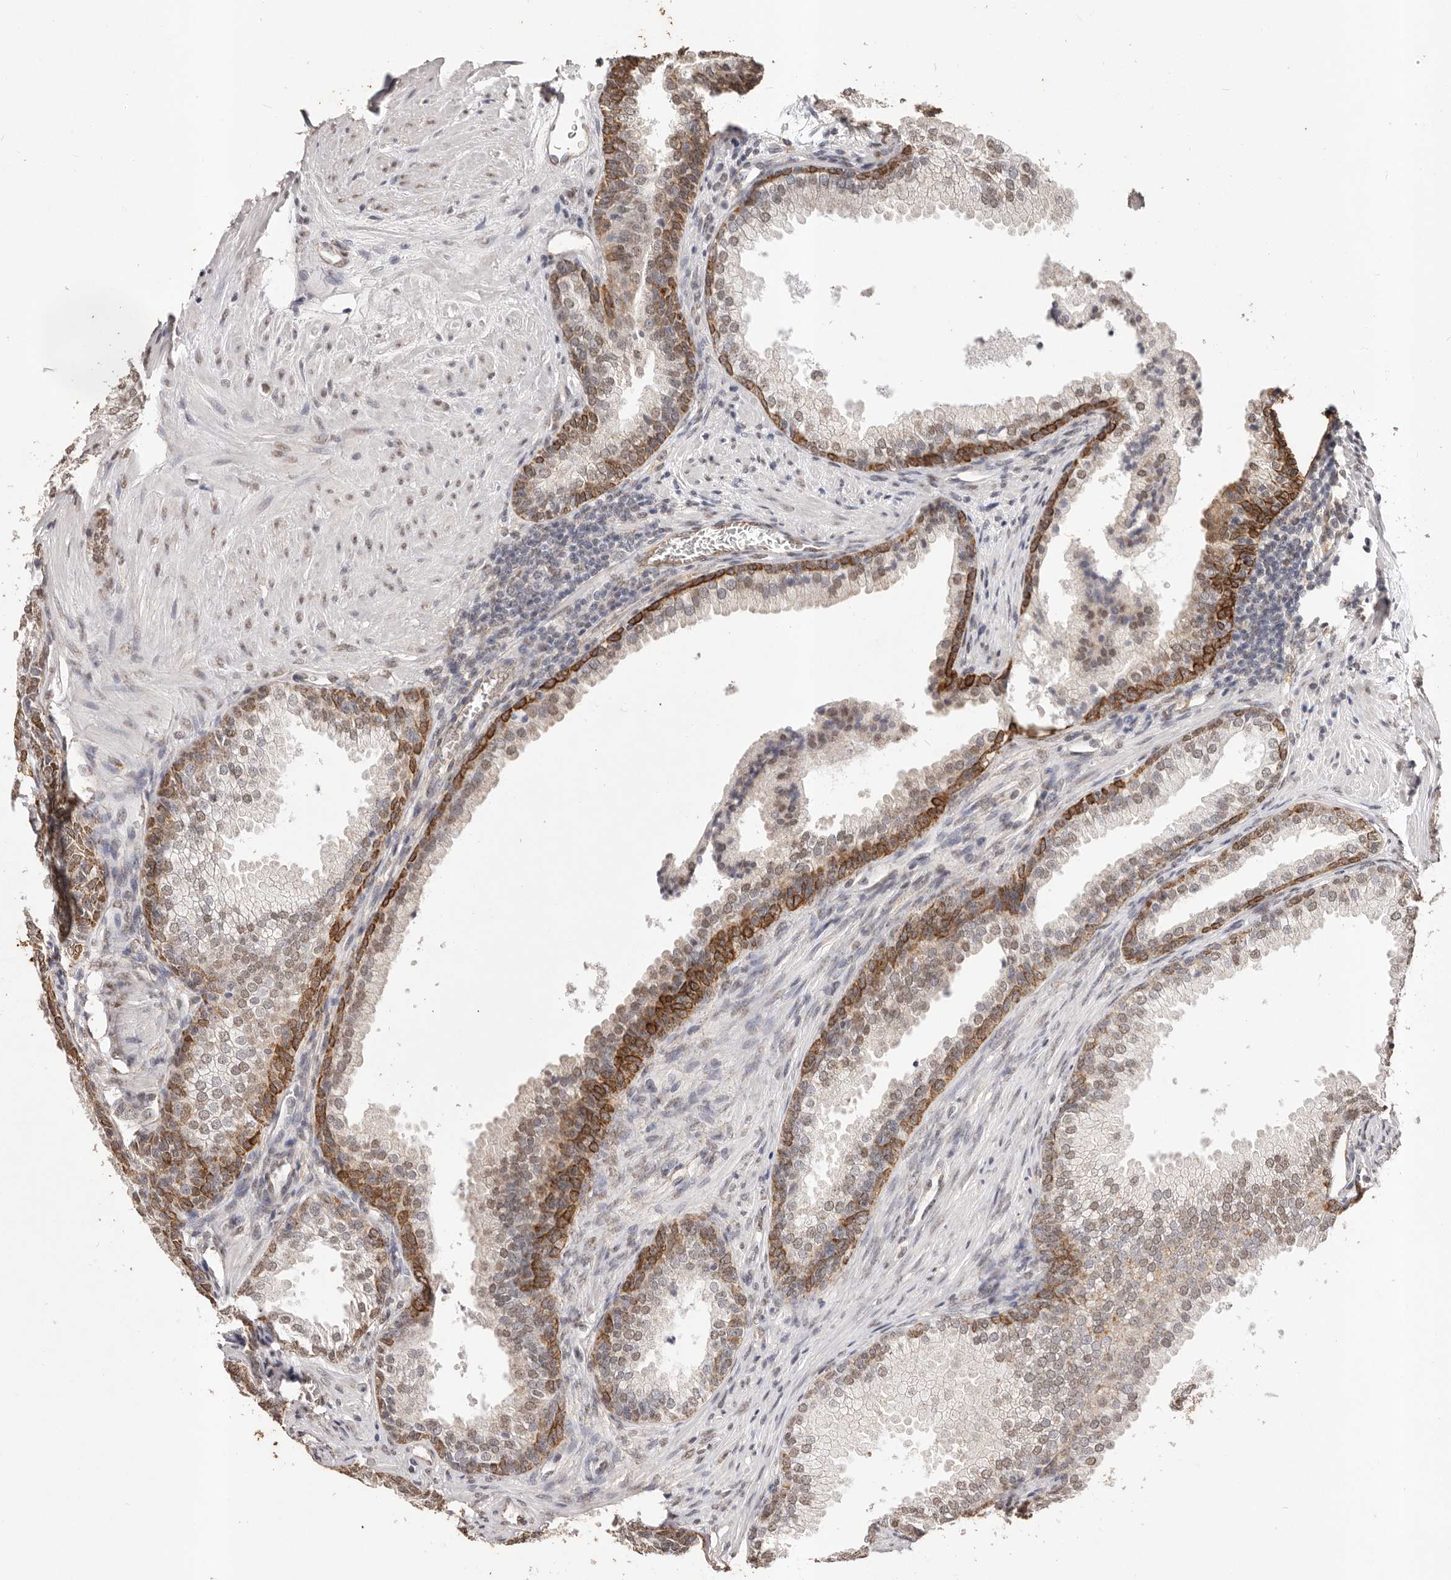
{"staining": {"intensity": "strong", "quantity": "25%-75%", "location": "cytoplasmic/membranous,nuclear"}, "tissue": "prostate", "cell_type": "Glandular cells", "image_type": "normal", "snomed": [{"axis": "morphology", "description": "Normal tissue, NOS"}, {"axis": "topography", "description": "Prostate"}], "caption": "High-magnification brightfield microscopy of normal prostate stained with DAB (brown) and counterstained with hematoxylin (blue). glandular cells exhibit strong cytoplasmic/membranous,nuclear positivity is appreciated in about25%-75% of cells.", "gene": "RPS6KA5", "patient": {"sex": "male", "age": 76}}